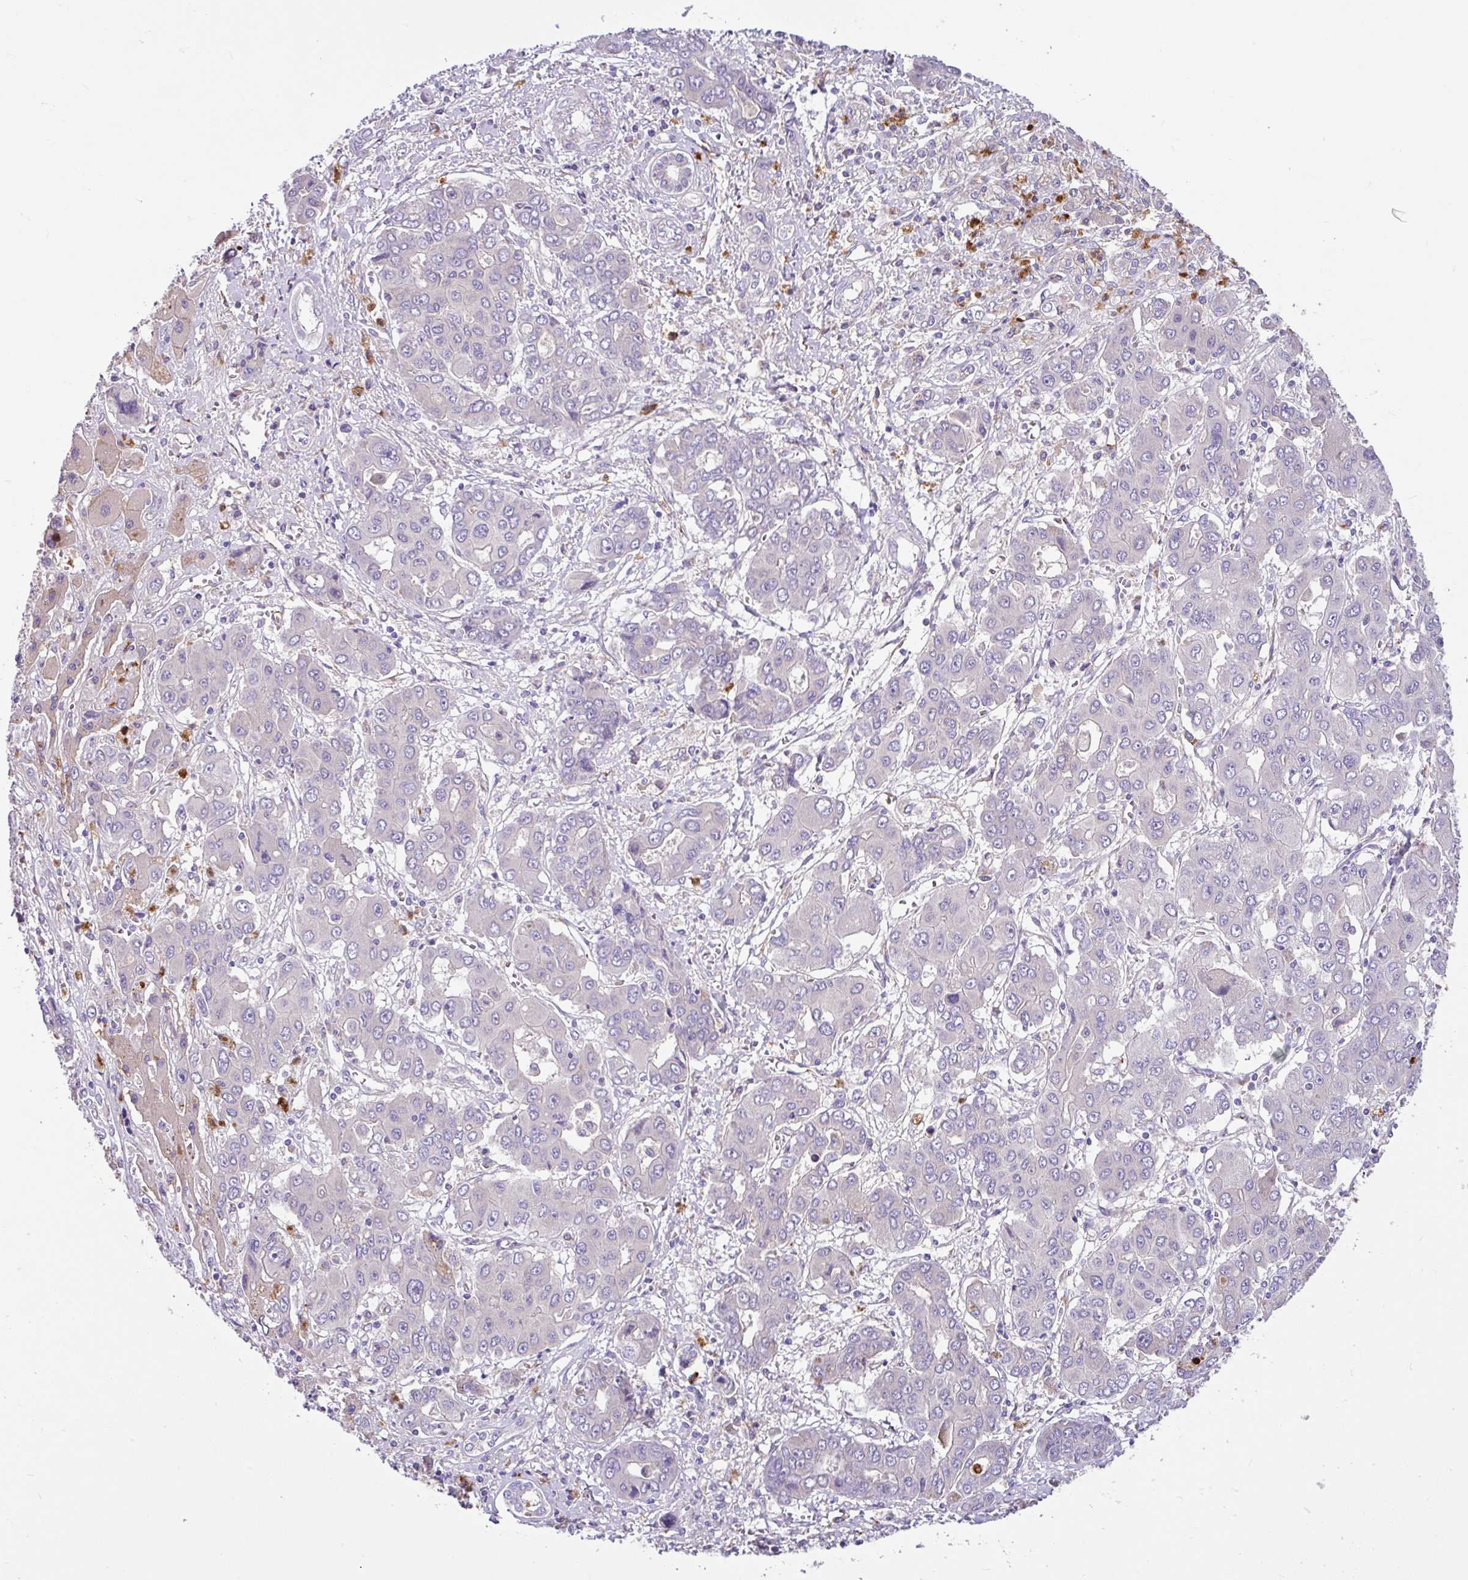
{"staining": {"intensity": "negative", "quantity": "none", "location": "none"}, "tissue": "liver cancer", "cell_type": "Tumor cells", "image_type": "cancer", "snomed": [{"axis": "morphology", "description": "Cholangiocarcinoma"}, {"axis": "topography", "description": "Liver"}], "caption": "A high-resolution photomicrograph shows immunohistochemistry staining of liver cholangiocarcinoma, which displays no significant expression in tumor cells.", "gene": "CRISP3", "patient": {"sex": "male", "age": 67}}